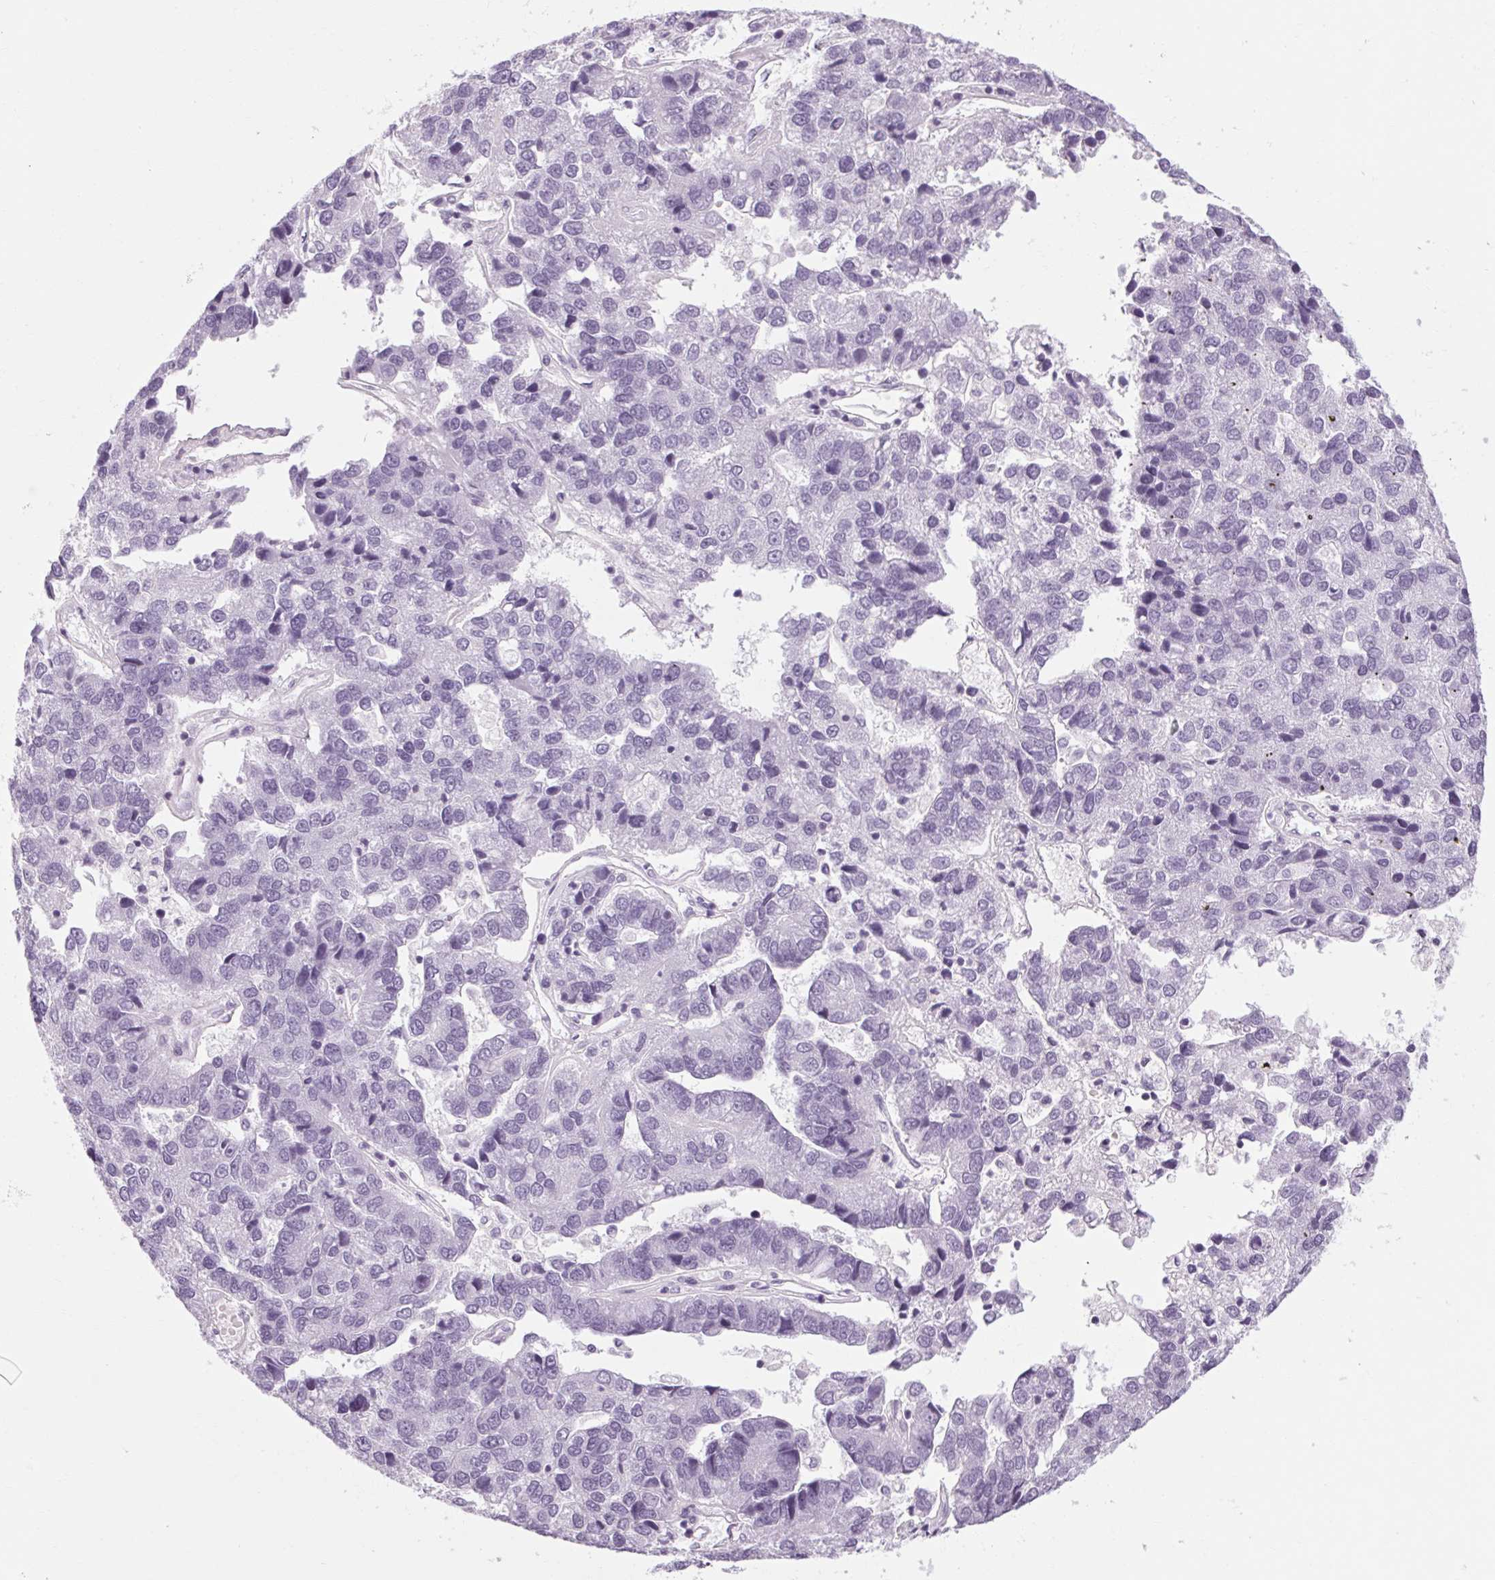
{"staining": {"intensity": "negative", "quantity": "none", "location": "none"}, "tissue": "pancreatic cancer", "cell_type": "Tumor cells", "image_type": "cancer", "snomed": [{"axis": "morphology", "description": "Adenocarcinoma, NOS"}, {"axis": "topography", "description": "Pancreas"}], "caption": "Immunohistochemistry (IHC) of human pancreatic cancer displays no expression in tumor cells.", "gene": "POMC", "patient": {"sex": "female", "age": 61}}